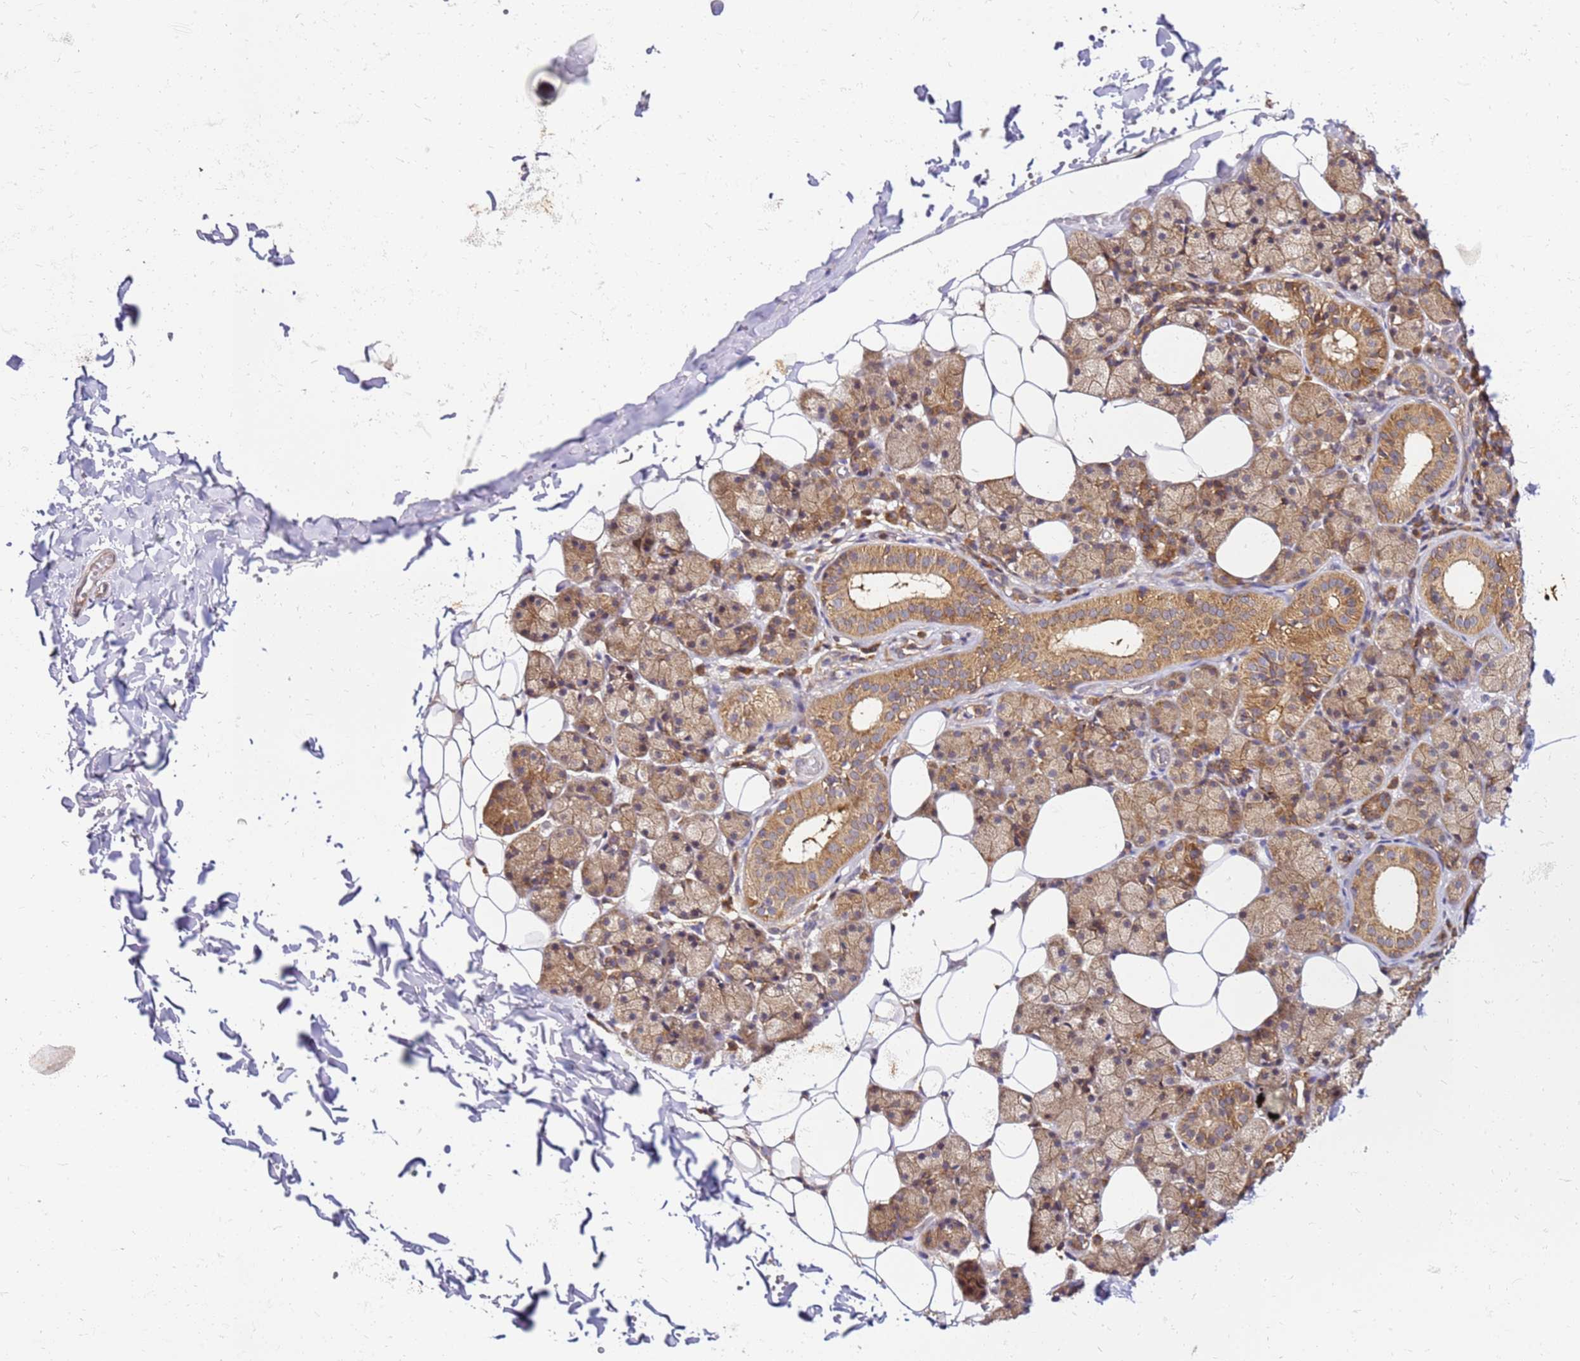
{"staining": {"intensity": "moderate", "quantity": ">75%", "location": "cytoplasmic/membranous"}, "tissue": "salivary gland", "cell_type": "Glandular cells", "image_type": "normal", "snomed": [{"axis": "morphology", "description": "Normal tissue, NOS"}, {"axis": "topography", "description": "Salivary gland"}], "caption": "Immunohistochemical staining of unremarkable salivary gland displays moderate cytoplasmic/membranous protein staining in approximately >75% of glandular cells. (DAB IHC, brown staining for protein, blue staining for nuclei).", "gene": "PIH1D1", "patient": {"sex": "female", "age": 33}}